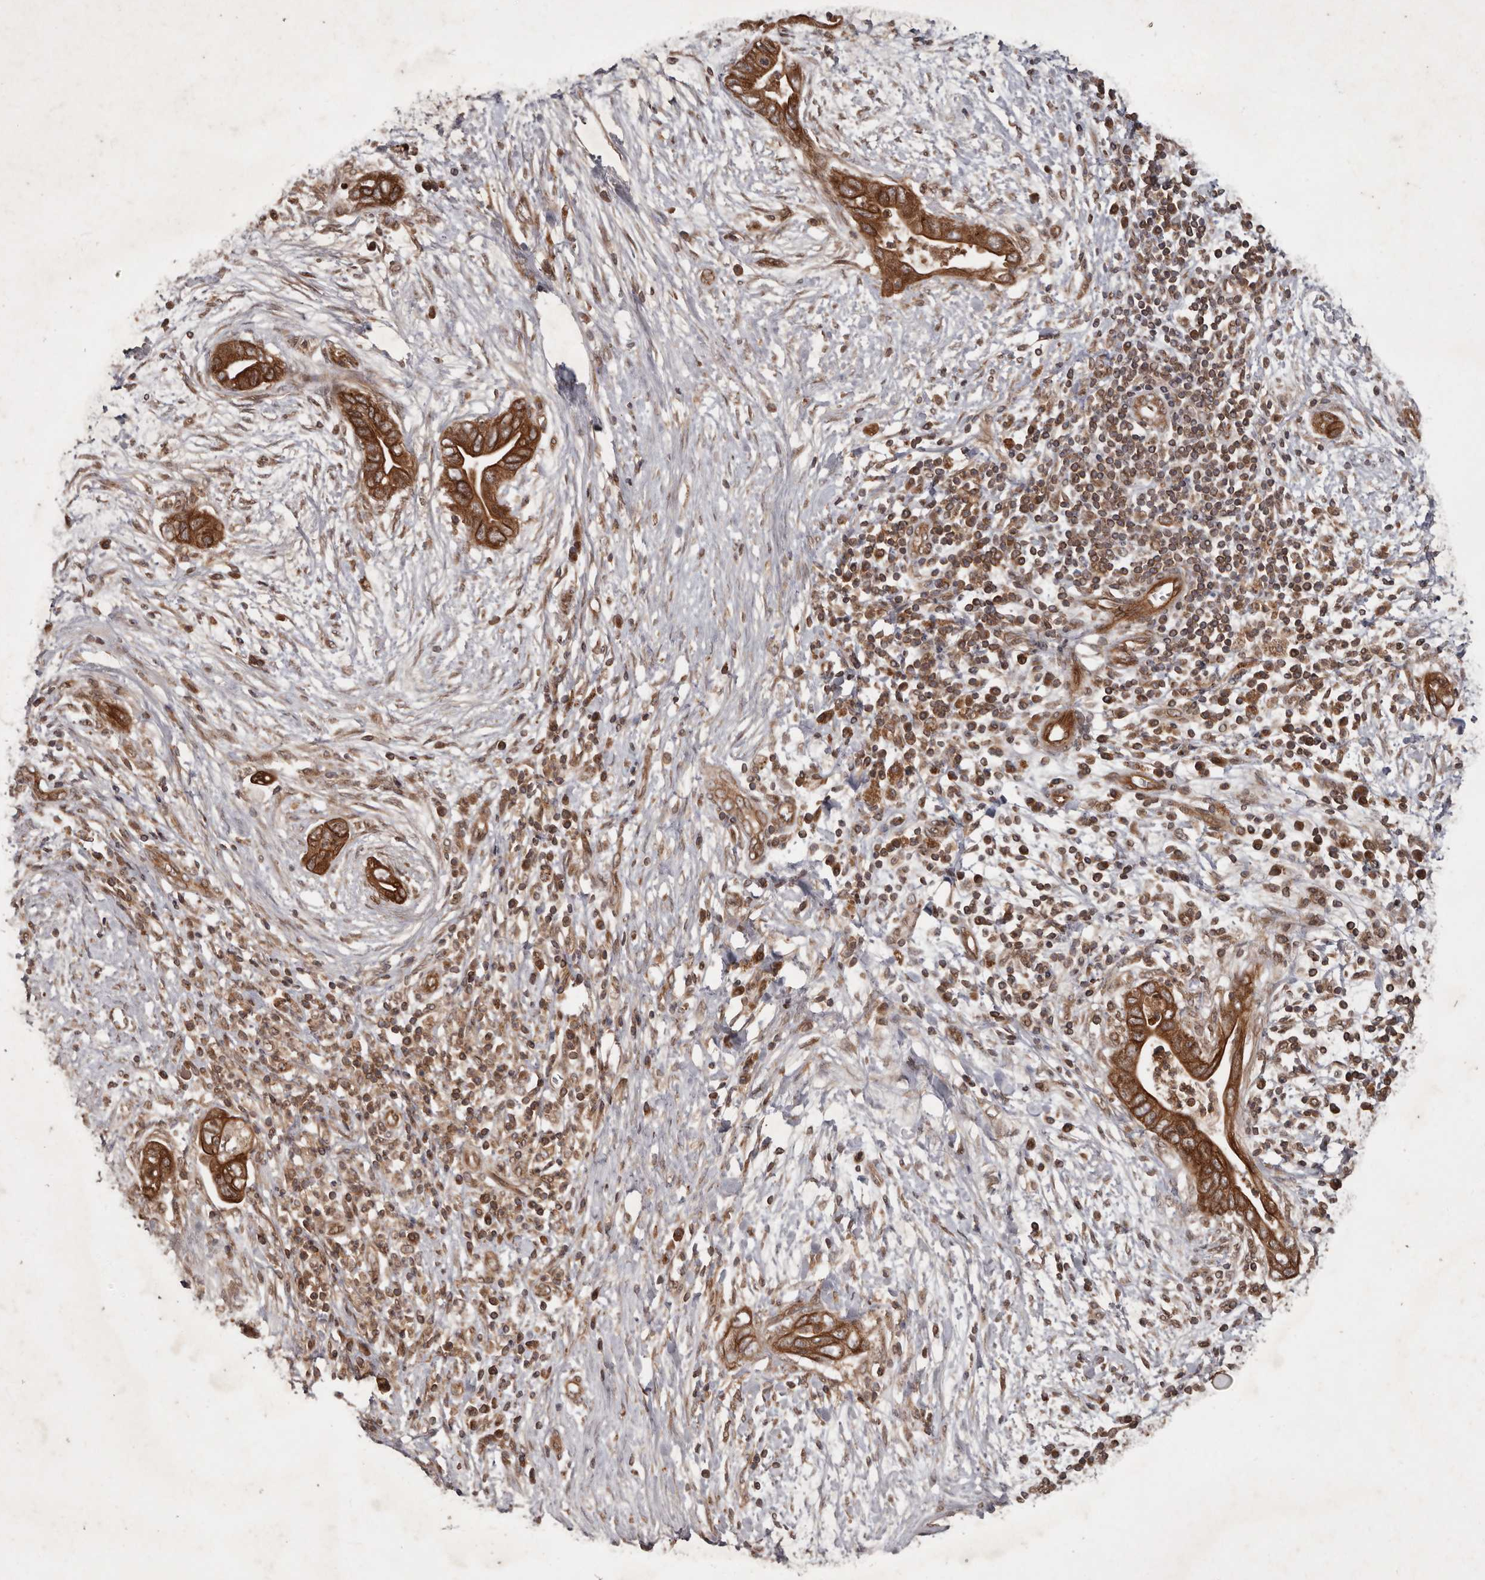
{"staining": {"intensity": "strong", "quantity": ">75%", "location": "cytoplasmic/membranous"}, "tissue": "pancreatic cancer", "cell_type": "Tumor cells", "image_type": "cancer", "snomed": [{"axis": "morphology", "description": "Adenocarcinoma, NOS"}, {"axis": "topography", "description": "Pancreas"}], "caption": "Immunohistochemistry (DAB (3,3'-diaminobenzidine)) staining of human adenocarcinoma (pancreatic) exhibits strong cytoplasmic/membranous protein staining in approximately >75% of tumor cells.", "gene": "STK36", "patient": {"sex": "male", "age": 75}}